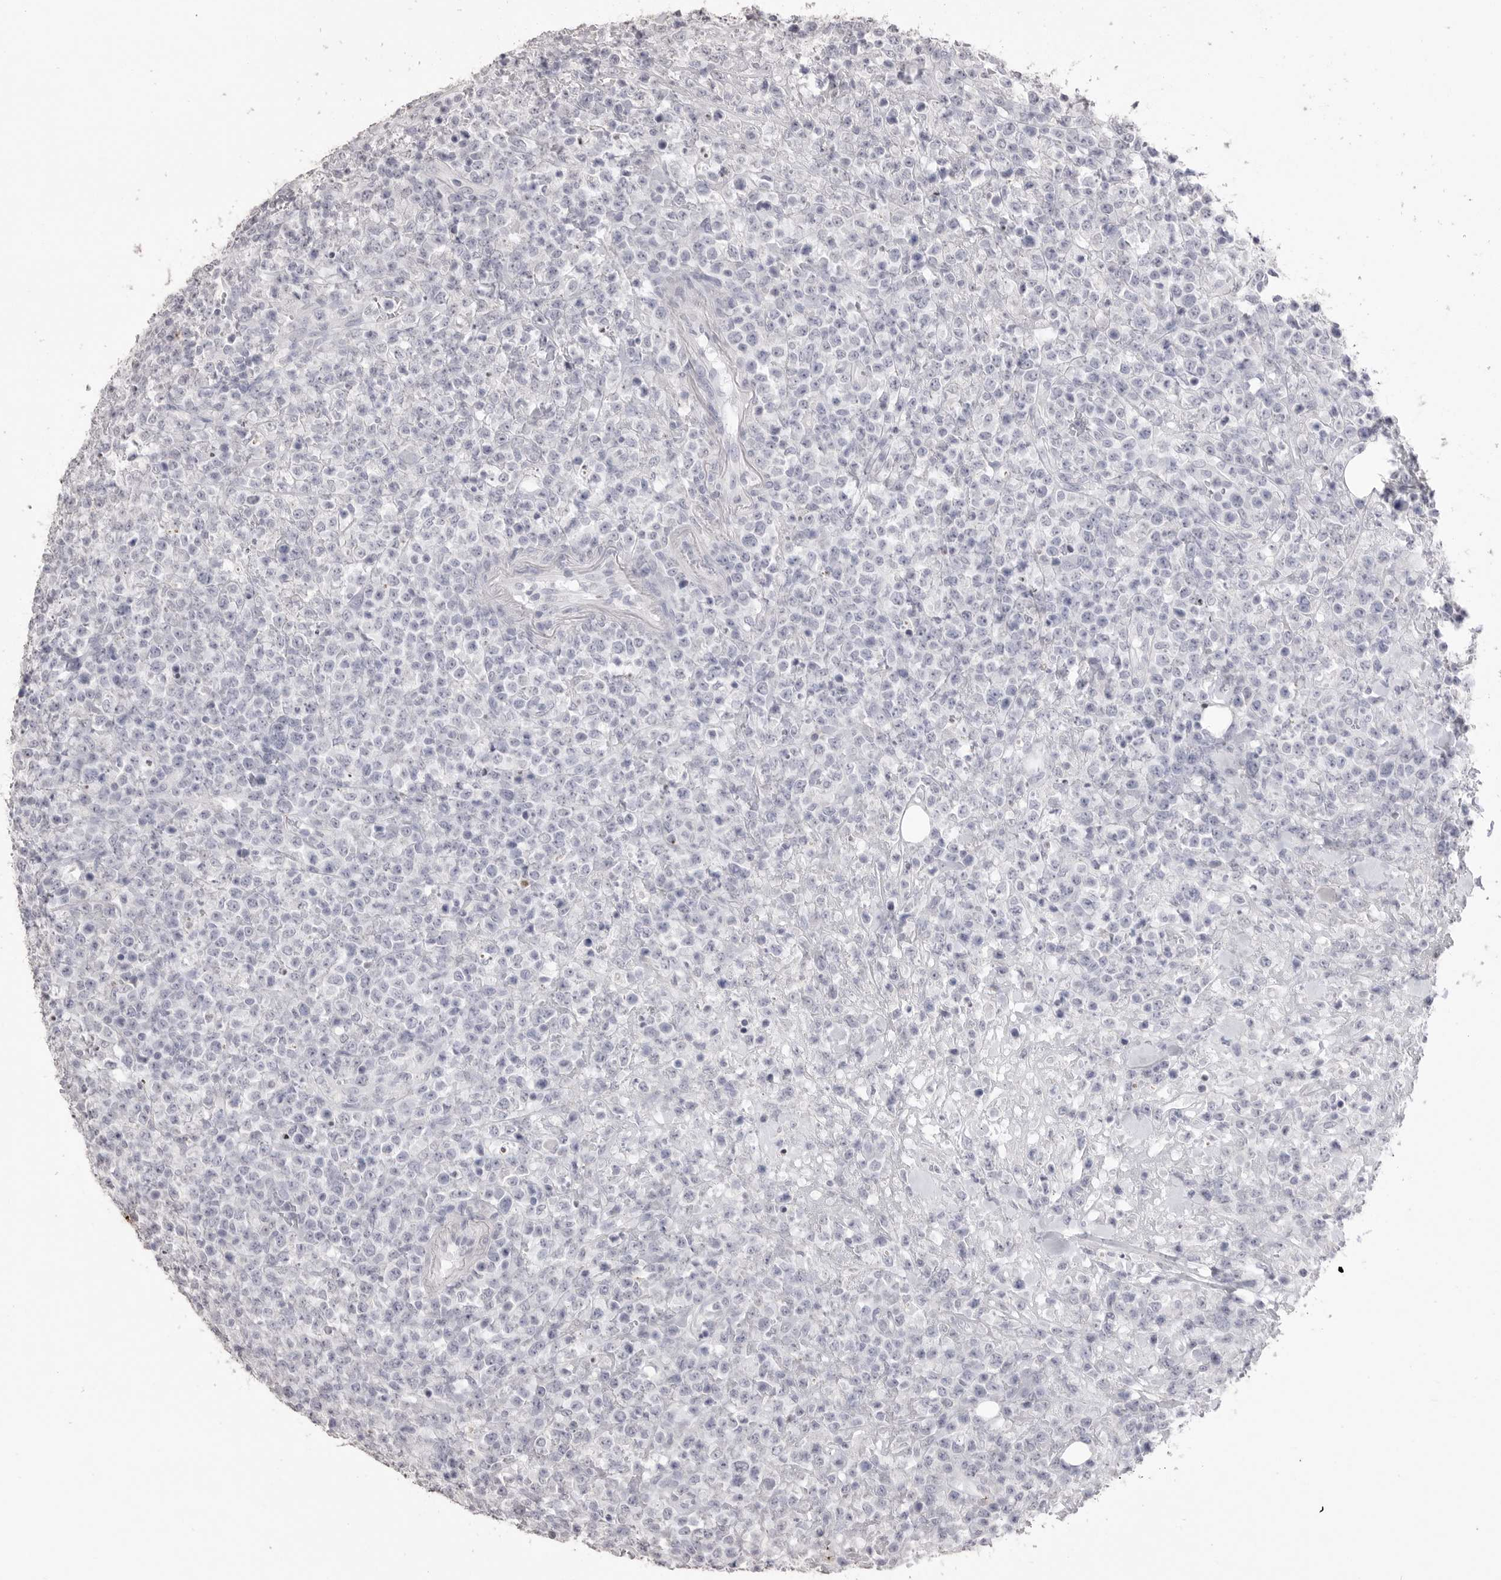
{"staining": {"intensity": "negative", "quantity": "none", "location": "none"}, "tissue": "lymphoma", "cell_type": "Tumor cells", "image_type": "cancer", "snomed": [{"axis": "morphology", "description": "Malignant lymphoma, non-Hodgkin's type, High grade"}, {"axis": "topography", "description": "Colon"}], "caption": "IHC image of malignant lymphoma, non-Hodgkin's type (high-grade) stained for a protein (brown), which reveals no expression in tumor cells.", "gene": "ICAM5", "patient": {"sex": "female", "age": 53}}